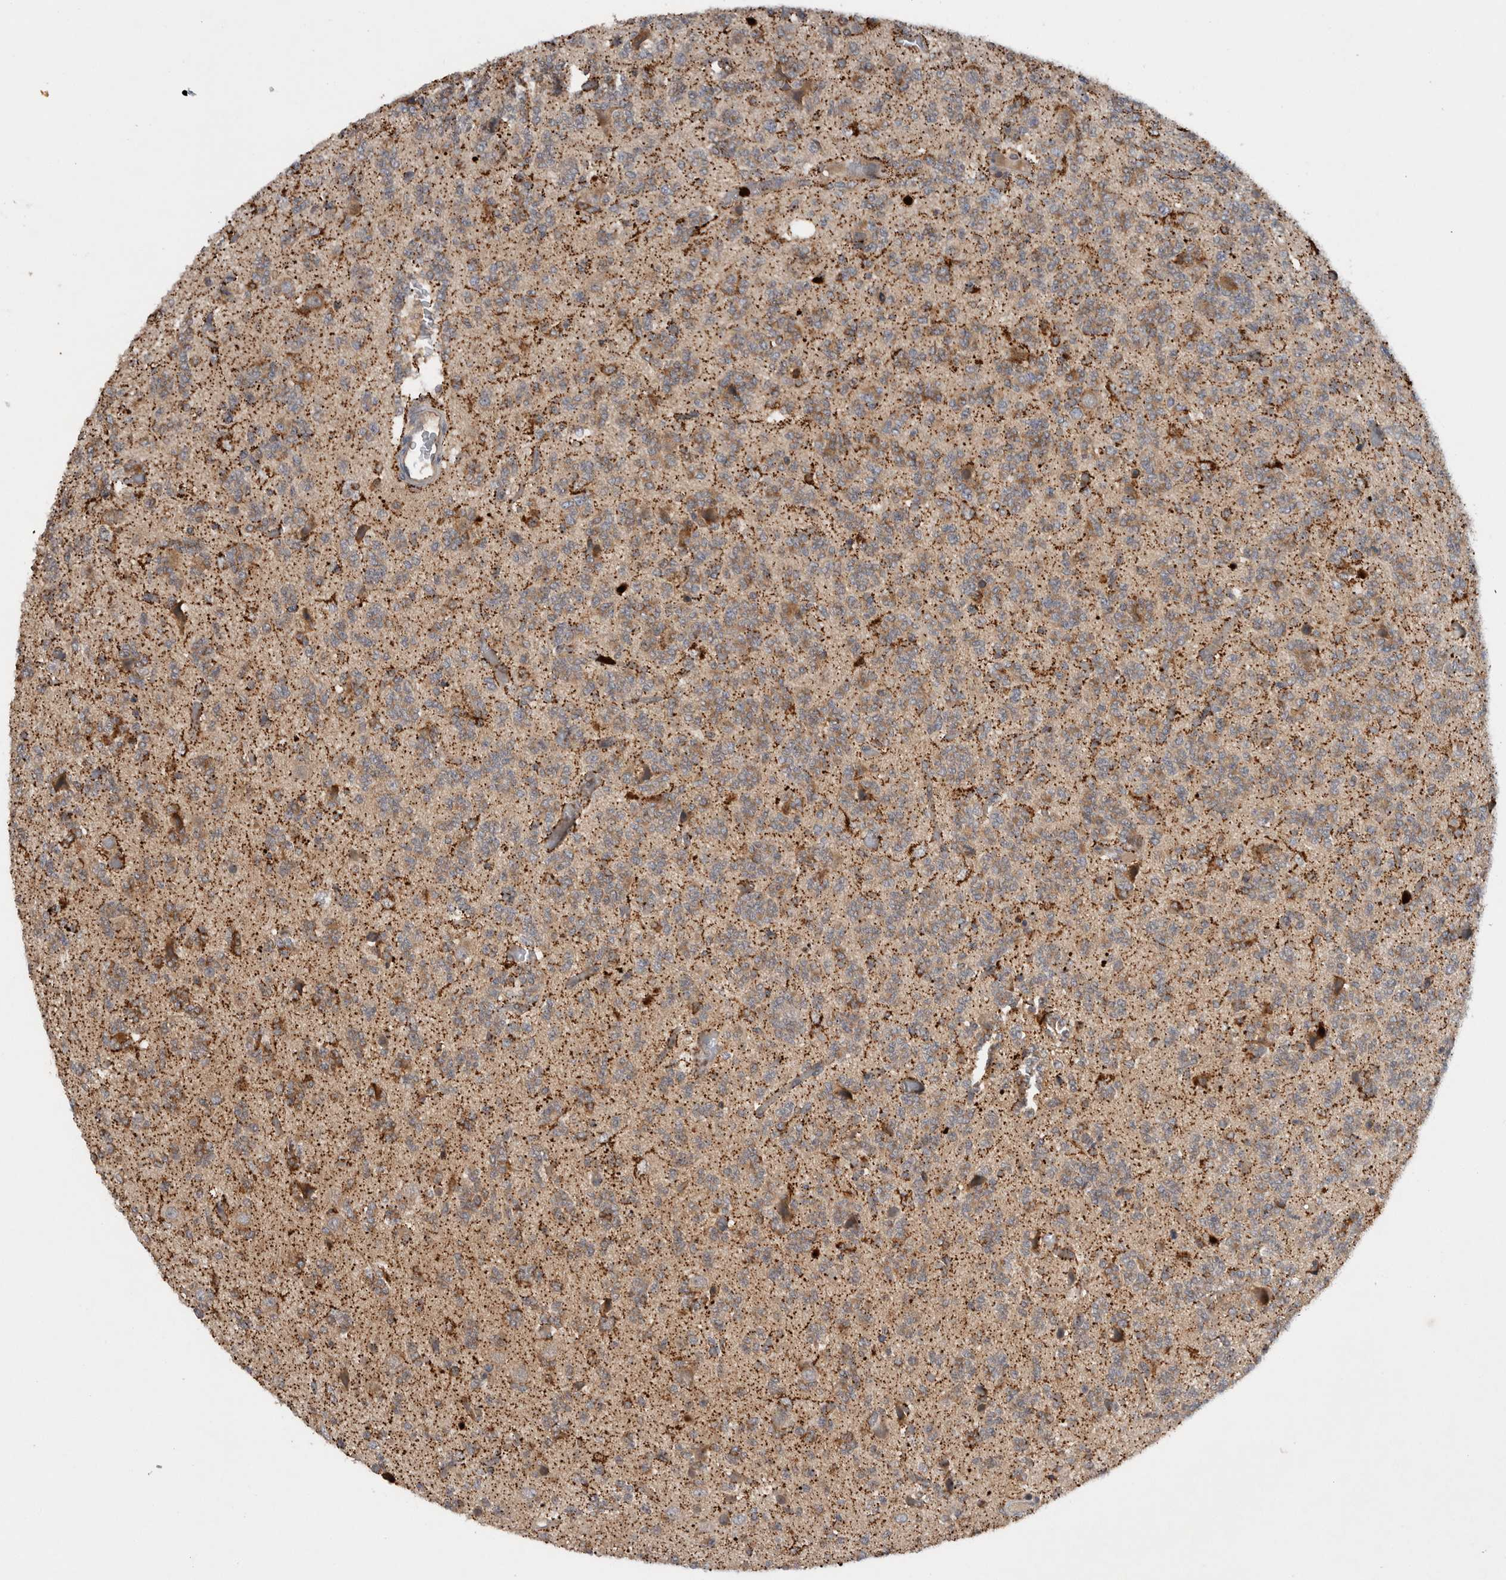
{"staining": {"intensity": "moderate", "quantity": ">75%", "location": "cytoplasmic/membranous"}, "tissue": "glioma", "cell_type": "Tumor cells", "image_type": "cancer", "snomed": [{"axis": "morphology", "description": "Glioma, malignant, Low grade"}, {"axis": "topography", "description": "Brain"}], "caption": "Glioma tissue displays moderate cytoplasmic/membranous expression in about >75% of tumor cells", "gene": "PDCD2", "patient": {"sex": "male", "age": 38}}